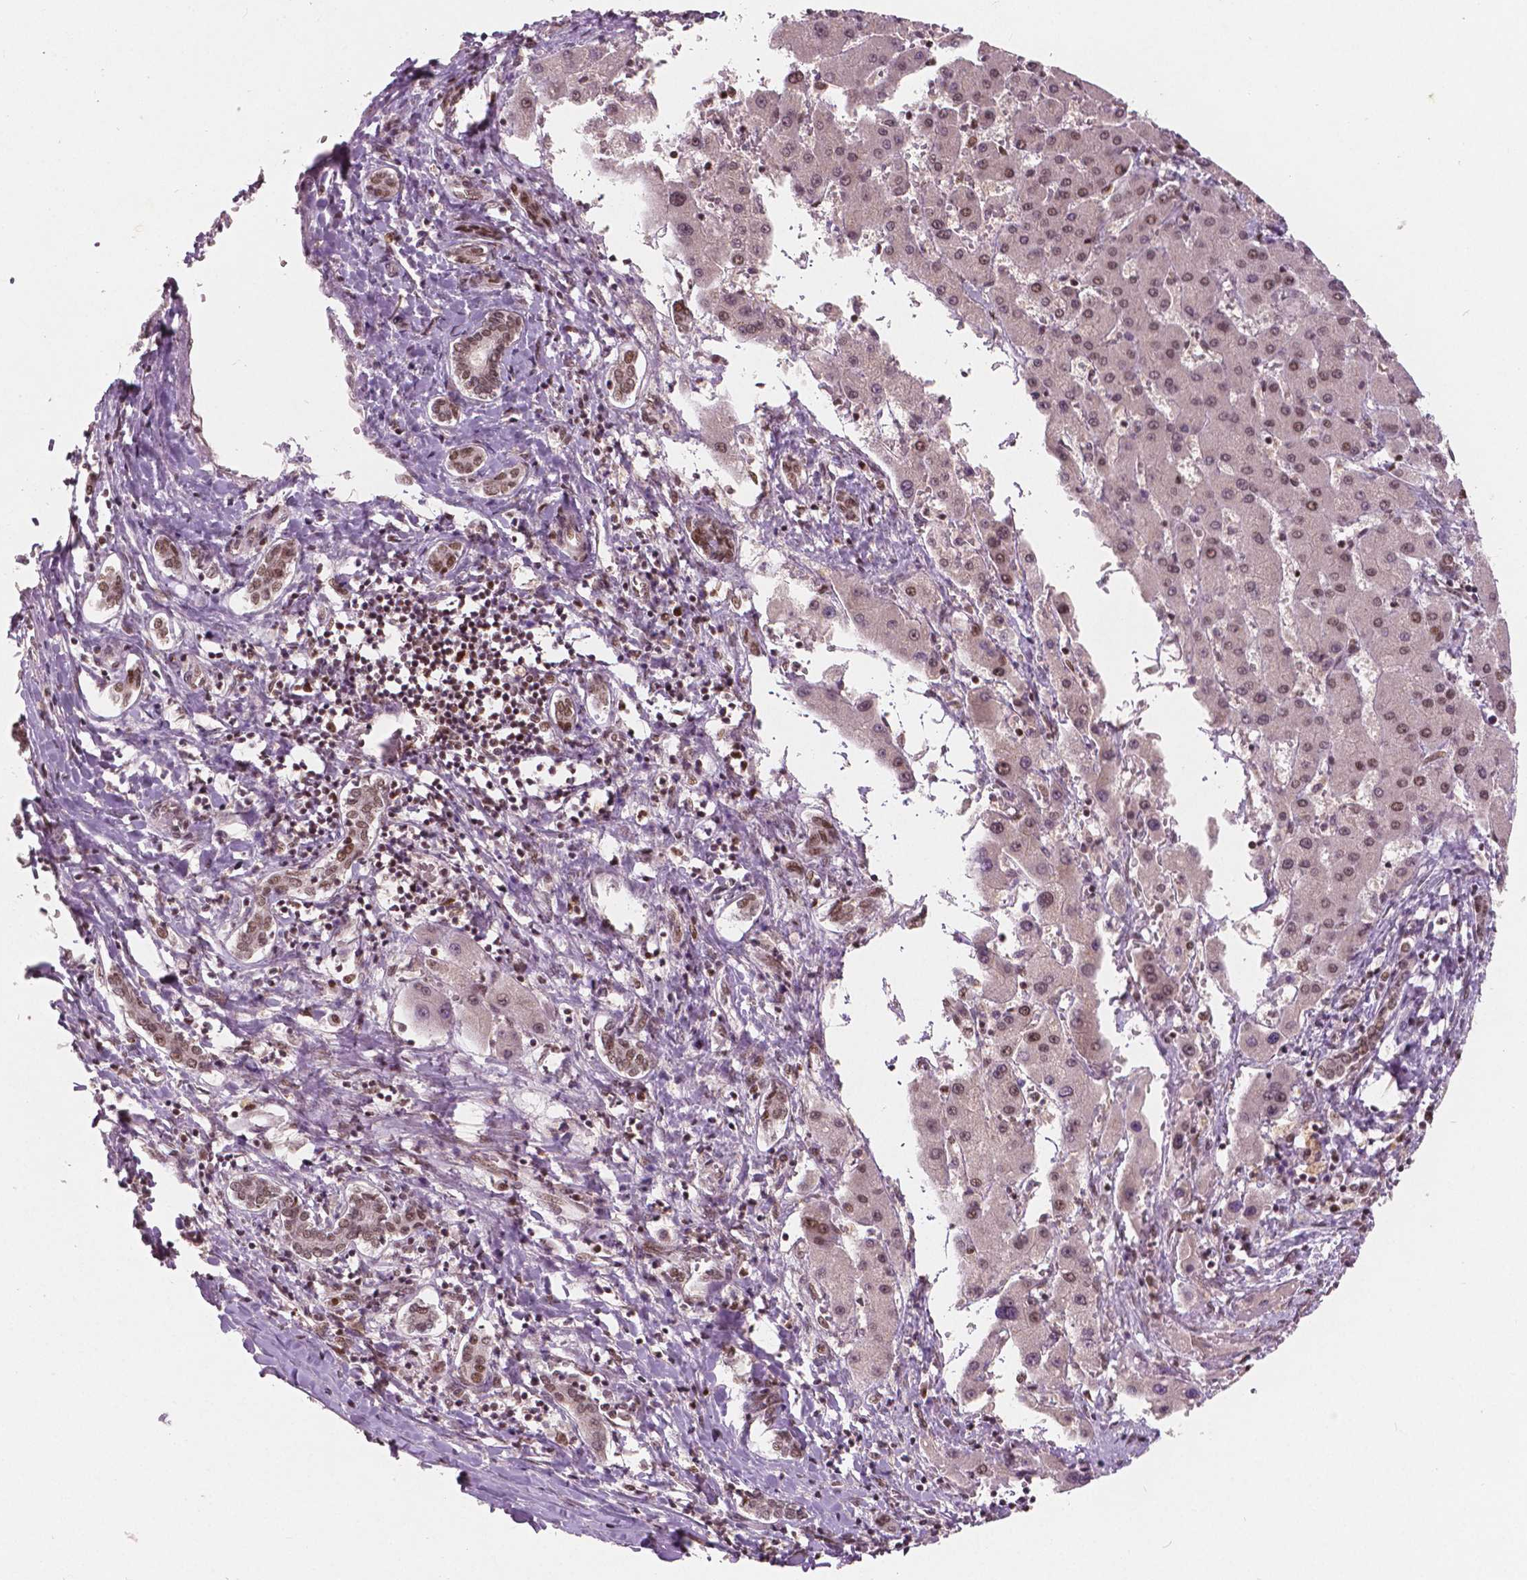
{"staining": {"intensity": "weak", "quantity": "25%-75%", "location": "nuclear"}, "tissue": "liver cancer", "cell_type": "Tumor cells", "image_type": "cancer", "snomed": [{"axis": "morphology", "description": "Carcinoma, Hepatocellular, NOS"}, {"axis": "topography", "description": "Liver"}], "caption": "Liver cancer (hepatocellular carcinoma) was stained to show a protein in brown. There is low levels of weak nuclear expression in approximately 25%-75% of tumor cells.", "gene": "NSD2", "patient": {"sex": "male", "age": 40}}